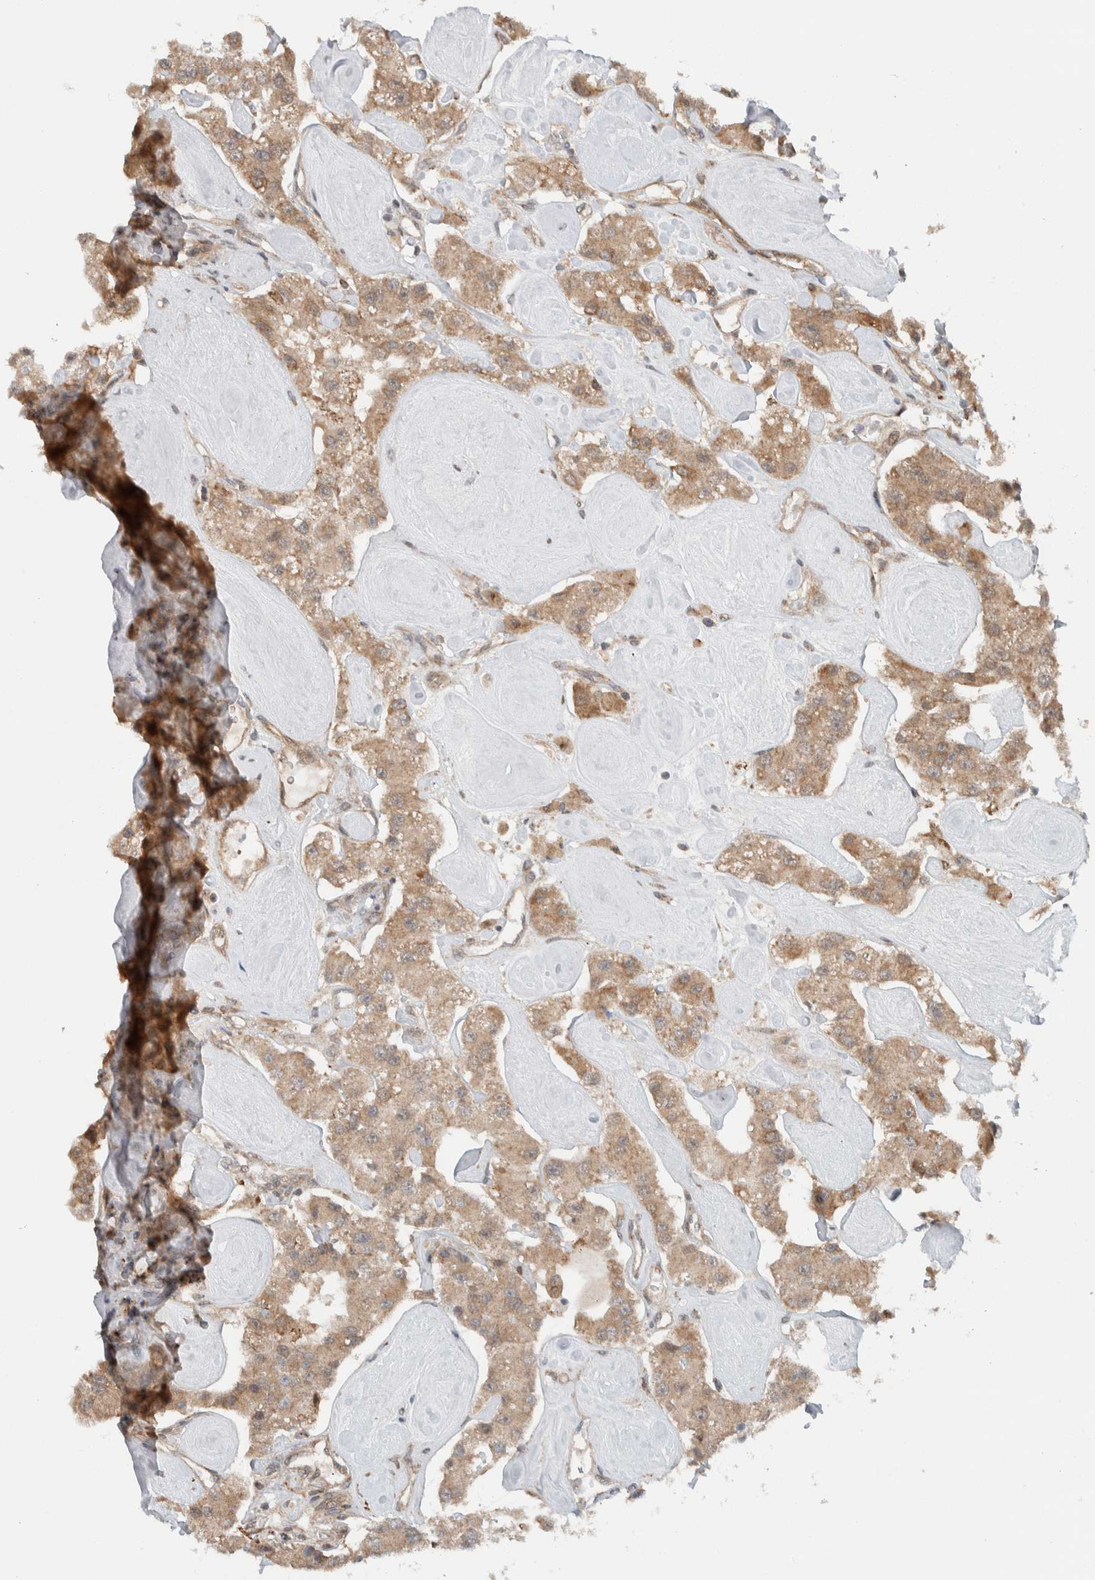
{"staining": {"intensity": "weak", "quantity": ">75%", "location": "cytoplasmic/membranous"}, "tissue": "carcinoid", "cell_type": "Tumor cells", "image_type": "cancer", "snomed": [{"axis": "morphology", "description": "Carcinoid, malignant, NOS"}, {"axis": "topography", "description": "Pancreas"}], "caption": "High-magnification brightfield microscopy of malignant carcinoid stained with DAB (brown) and counterstained with hematoxylin (blue). tumor cells exhibit weak cytoplasmic/membranous expression is present in about>75% of cells.", "gene": "KLHL6", "patient": {"sex": "male", "age": 41}}